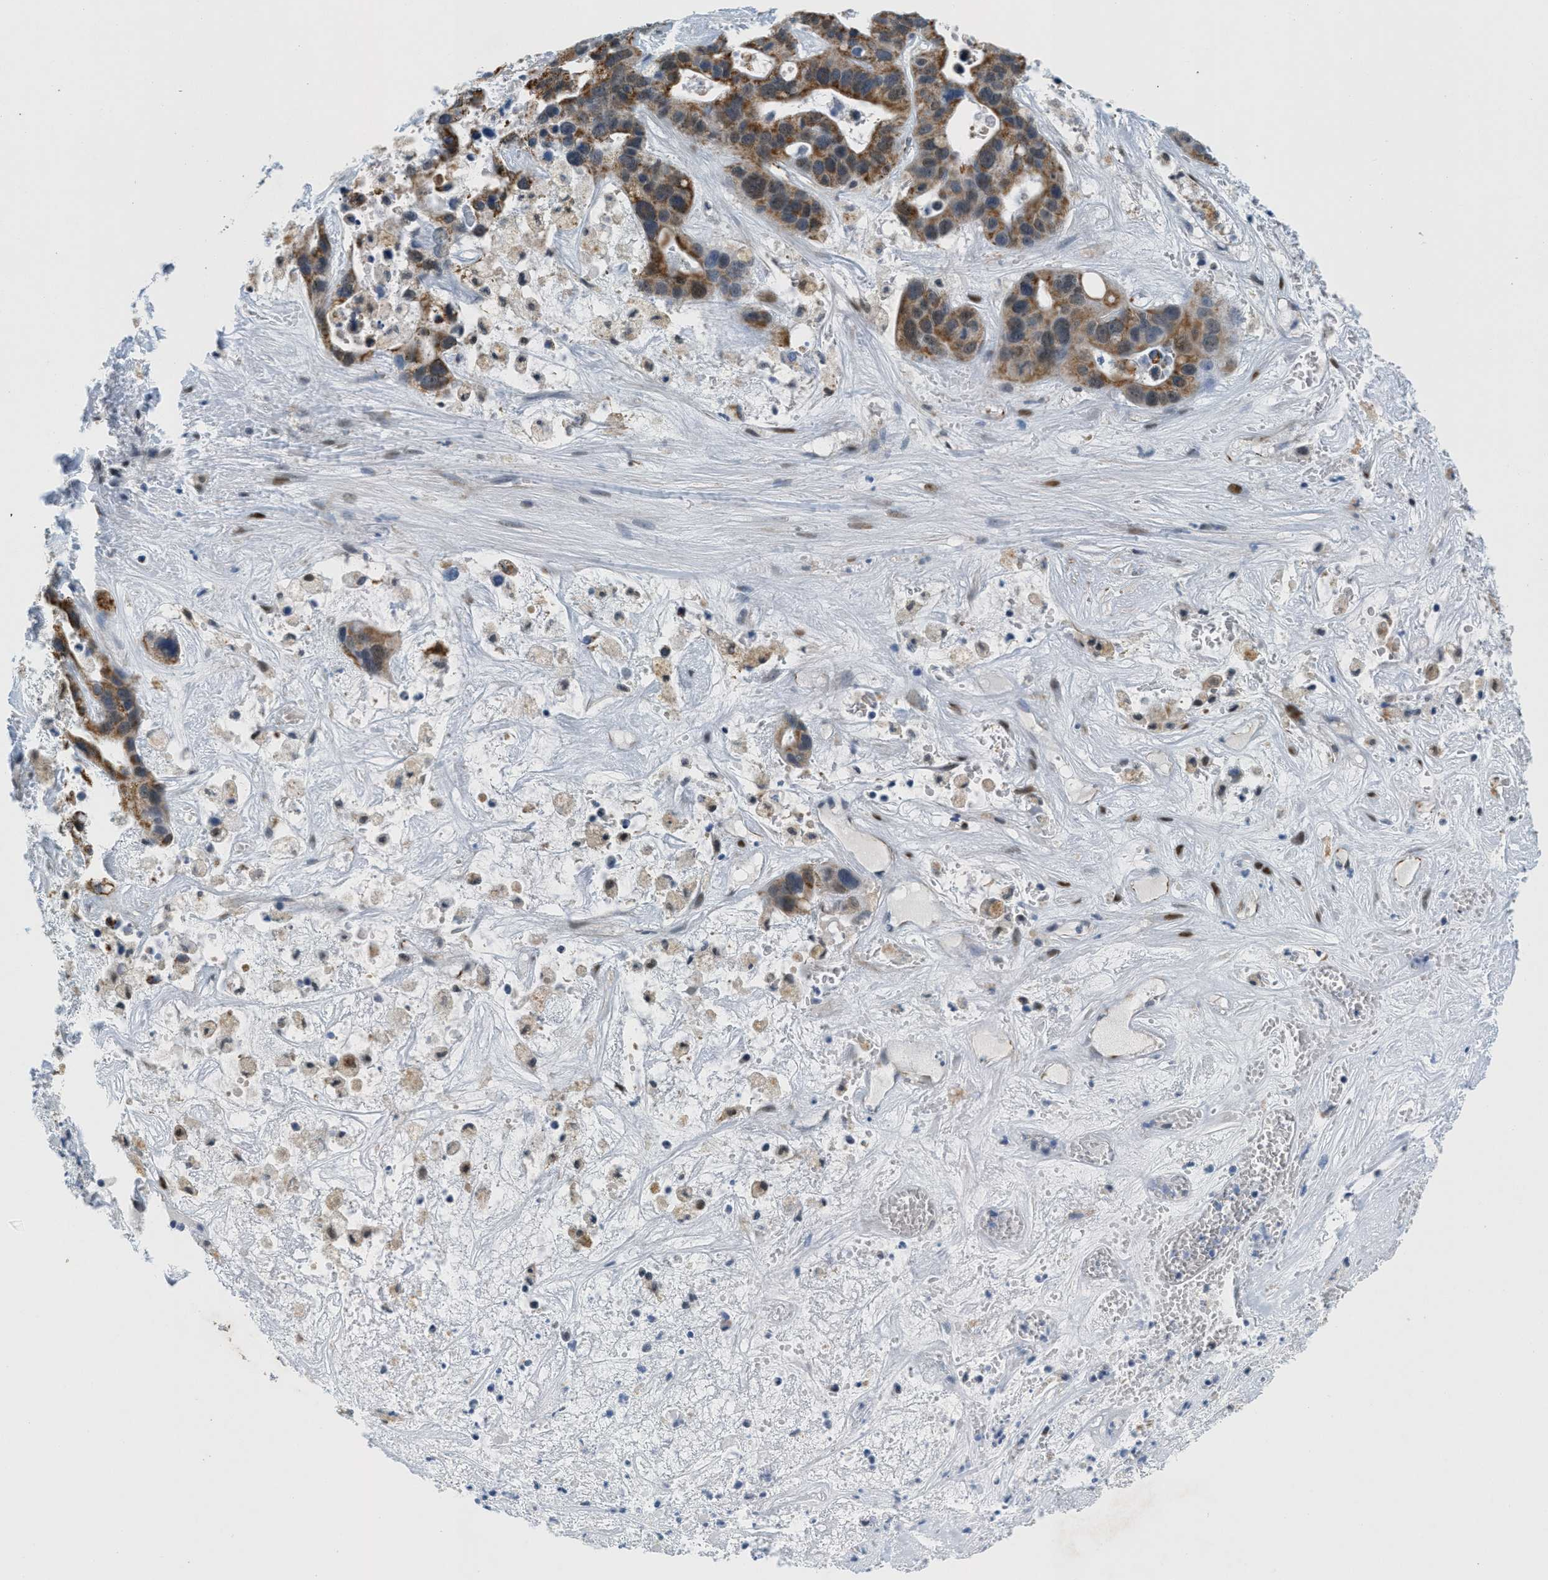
{"staining": {"intensity": "moderate", "quantity": ">75%", "location": "cytoplasmic/membranous"}, "tissue": "liver cancer", "cell_type": "Tumor cells", "image_type": "cancer", "snomed": [{"axis": "morphology", "description": "Cholangiocarcinoma"}, {"axis": "topography", "description": "Liver"}], "caption": "This is an image of IHC staining of liver cholangiocarcinoma, which shows moderate staining in the cytoplasmic/membranous of tumor cells.", "gene": "HS3ST2", "patient": {"sex": "female", "age": 65}}